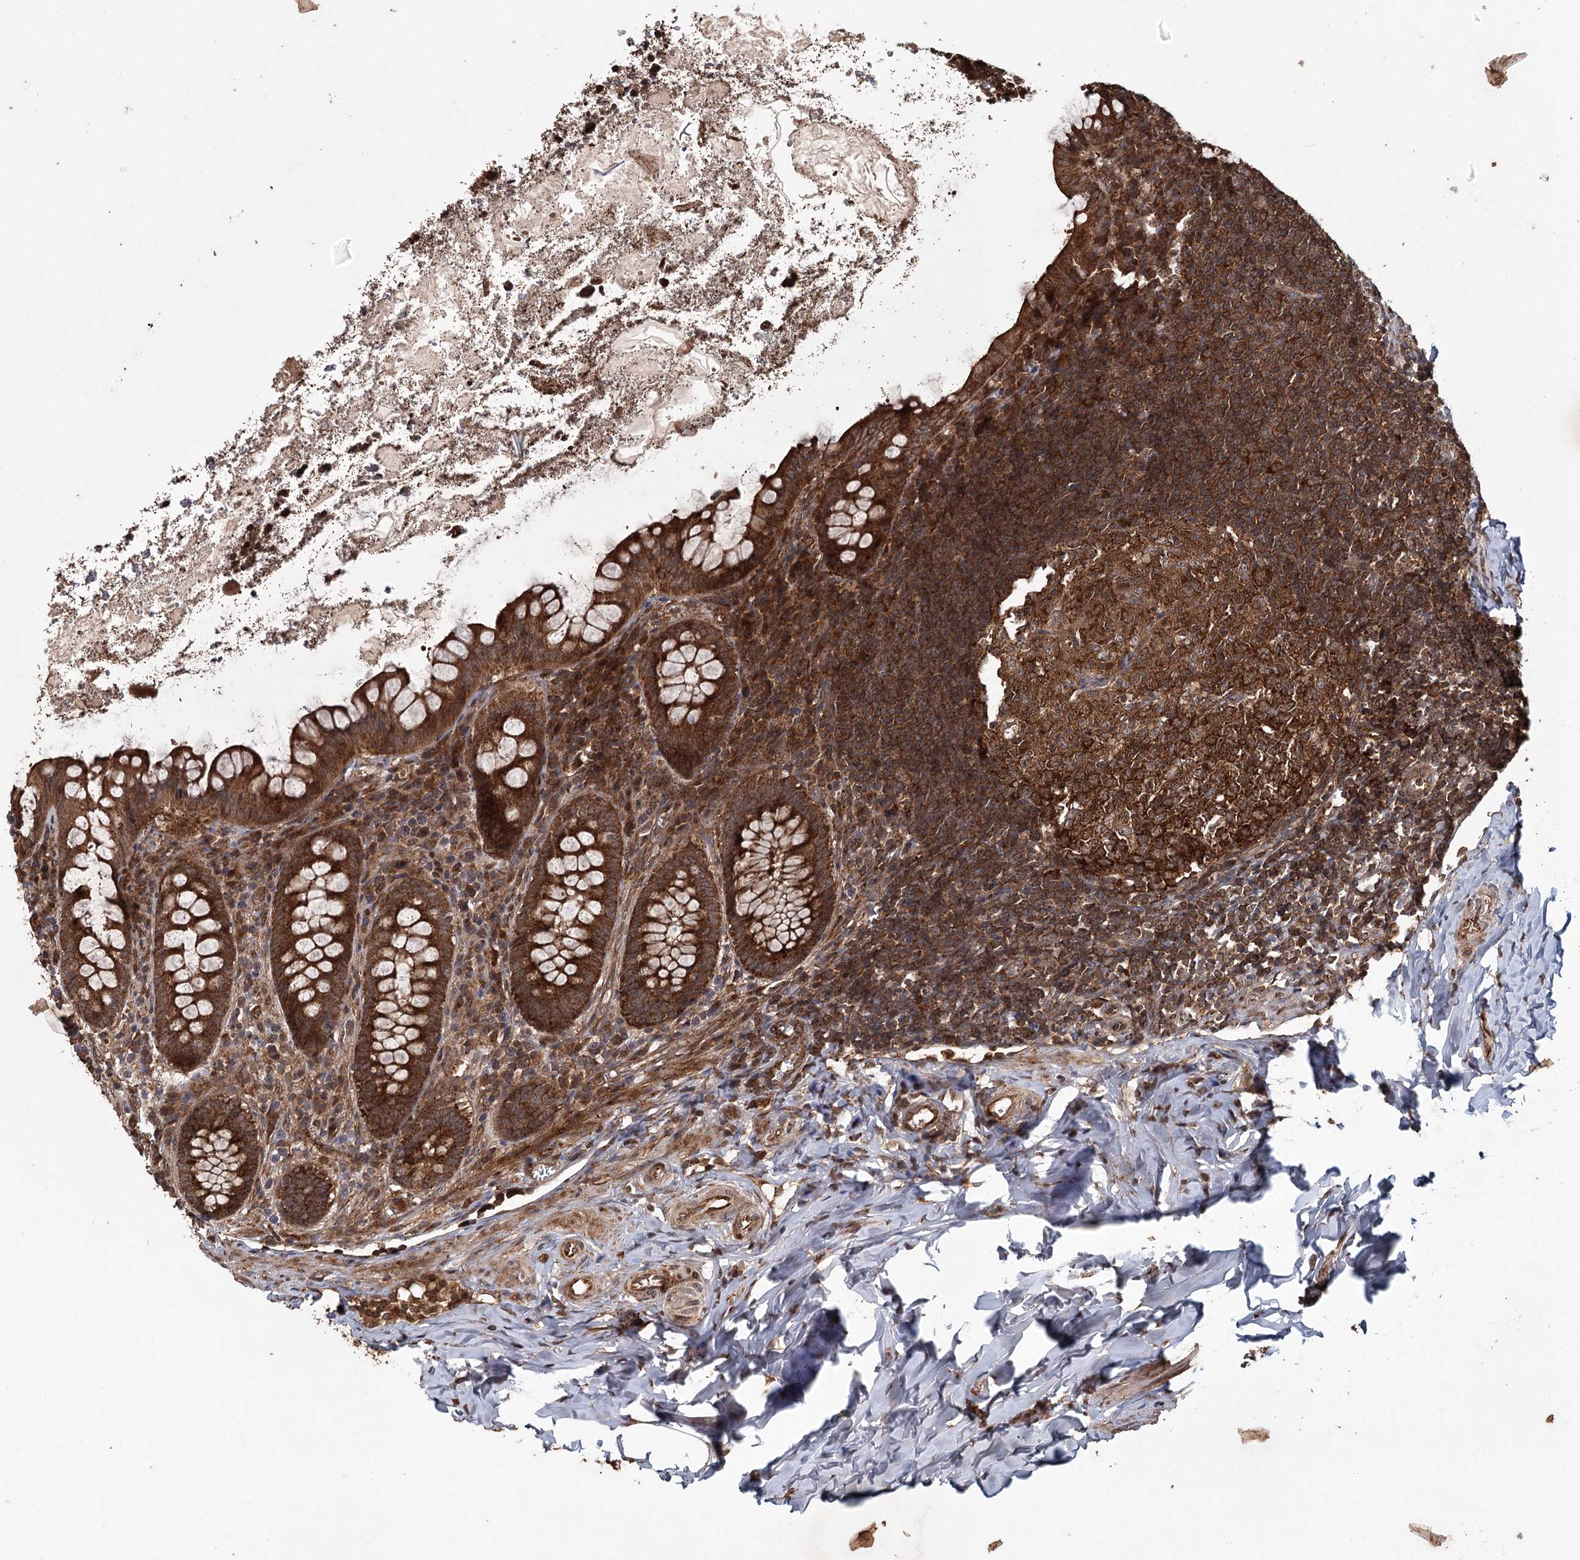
{"staining": {"intensity": "strong", "quantity": ">75%", "location": "cytoplasmic/membranous"}, "tissue": "appendix", "cell_type": "Glandular cells", "image_type": "normal", "snomed": [{"axis": "morphology", "description": "Normal tissue, NOS"}, {"axis": "topography", "description": "Appendix"}], "caption": "IHC histopathology image of benign appendix: human appendix stained using immunohistochemistry (IHC) shows high levels of strong protein expression localized specifically in the cytoplasmic/membranous of glandular cells, appearing as a cytoplasmic/membranous brown color.", "gene": "RPAP3", "patient": {"sex": "female", "age": 33}}